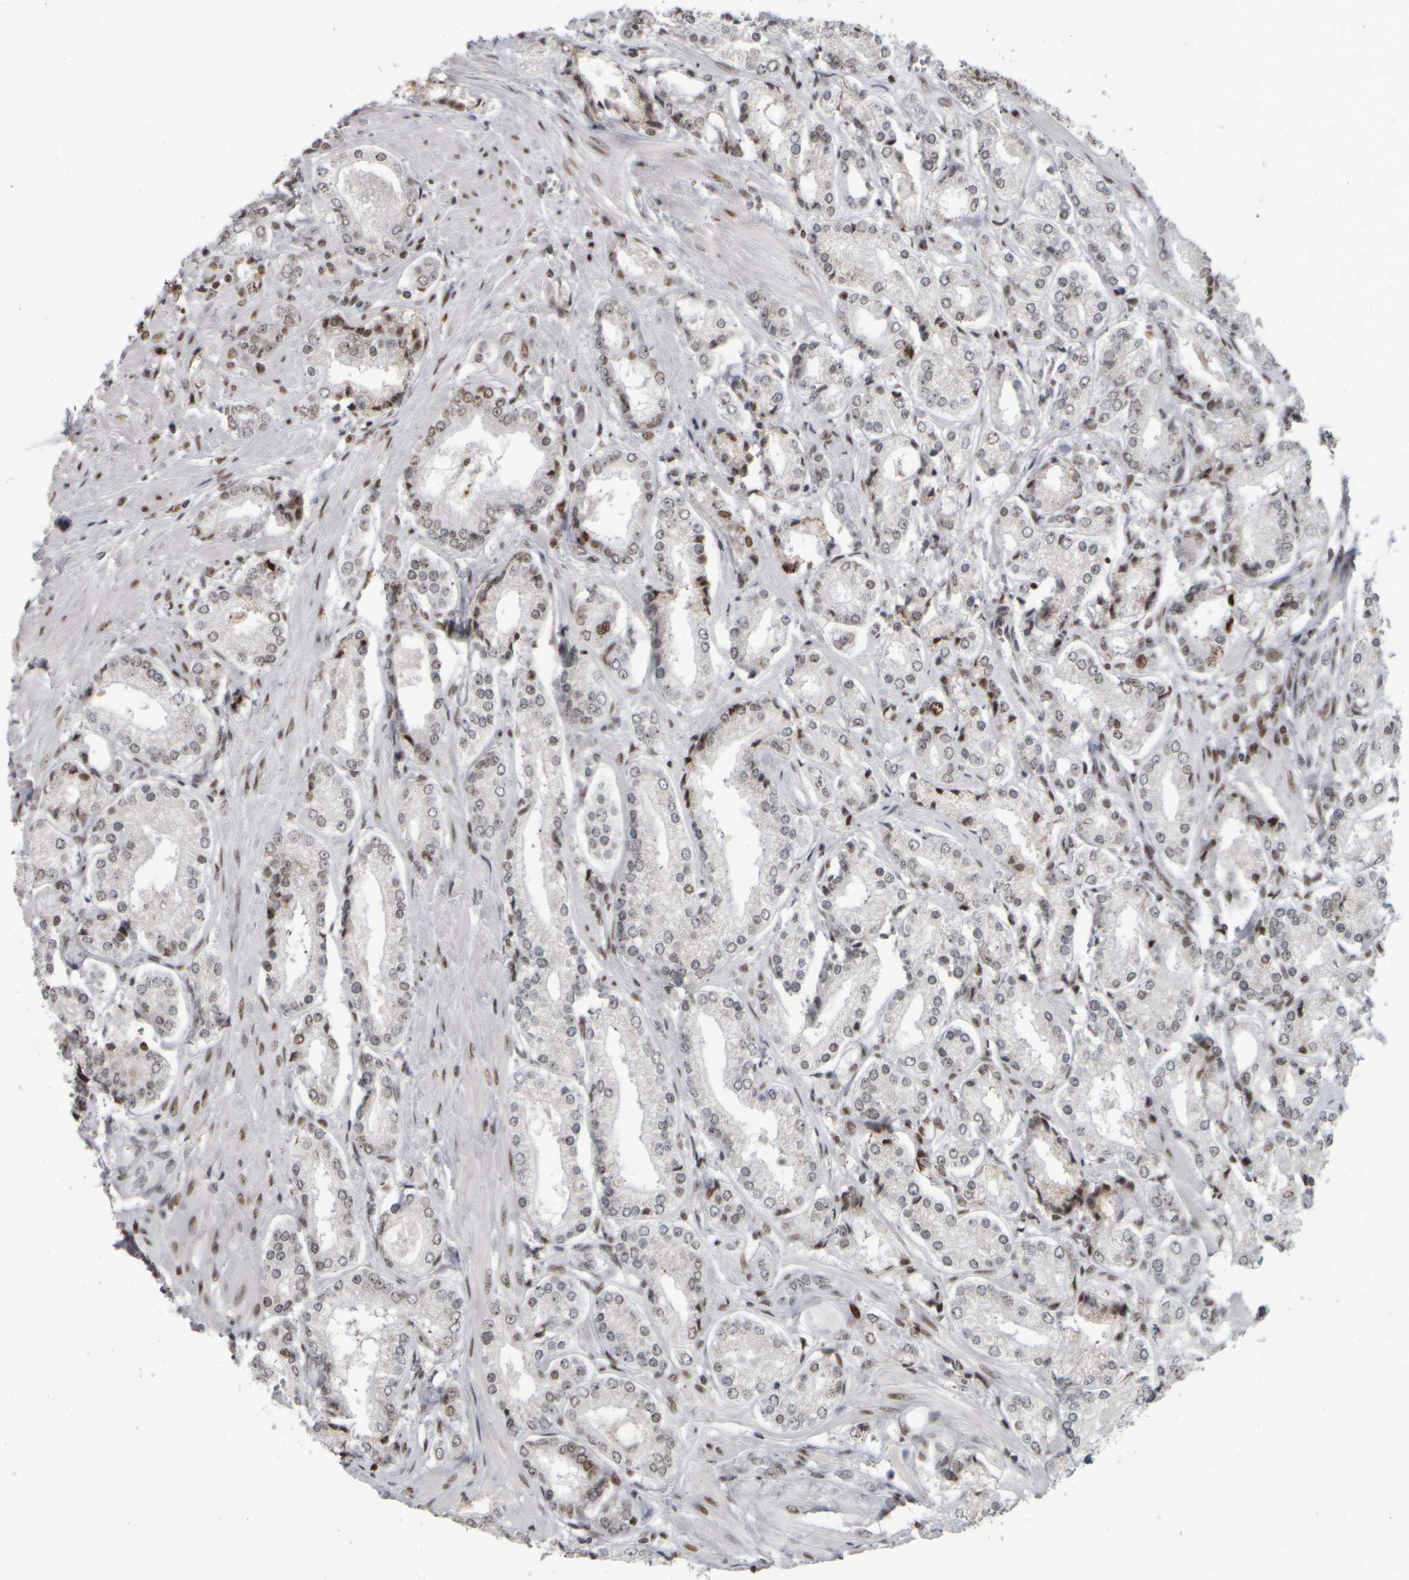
{"staining": {"intensity": "weak", "quantity": "25%-75%", "location": "nuclear"}, "tissue": "prostate cancer", "cell_type": "Tumor cells", "image_type": "cancer", "snomed": [{"axis": "morphology", "description": "Adenocarcinoma, Low grade"}, {"axis": "topography", "description": "Prostate"}], "caption": "Immunohistochemical staining of prostate adenocarcinoma (low-grade) displays low levels of weak nuclear protein staining in approximately 25%-75% of tumor cells. (brown staining indicates protein expression, while blue staining denotes nuclei).", "gene": "TOP2B", "patient": {"sex": "male", "age": 62}}